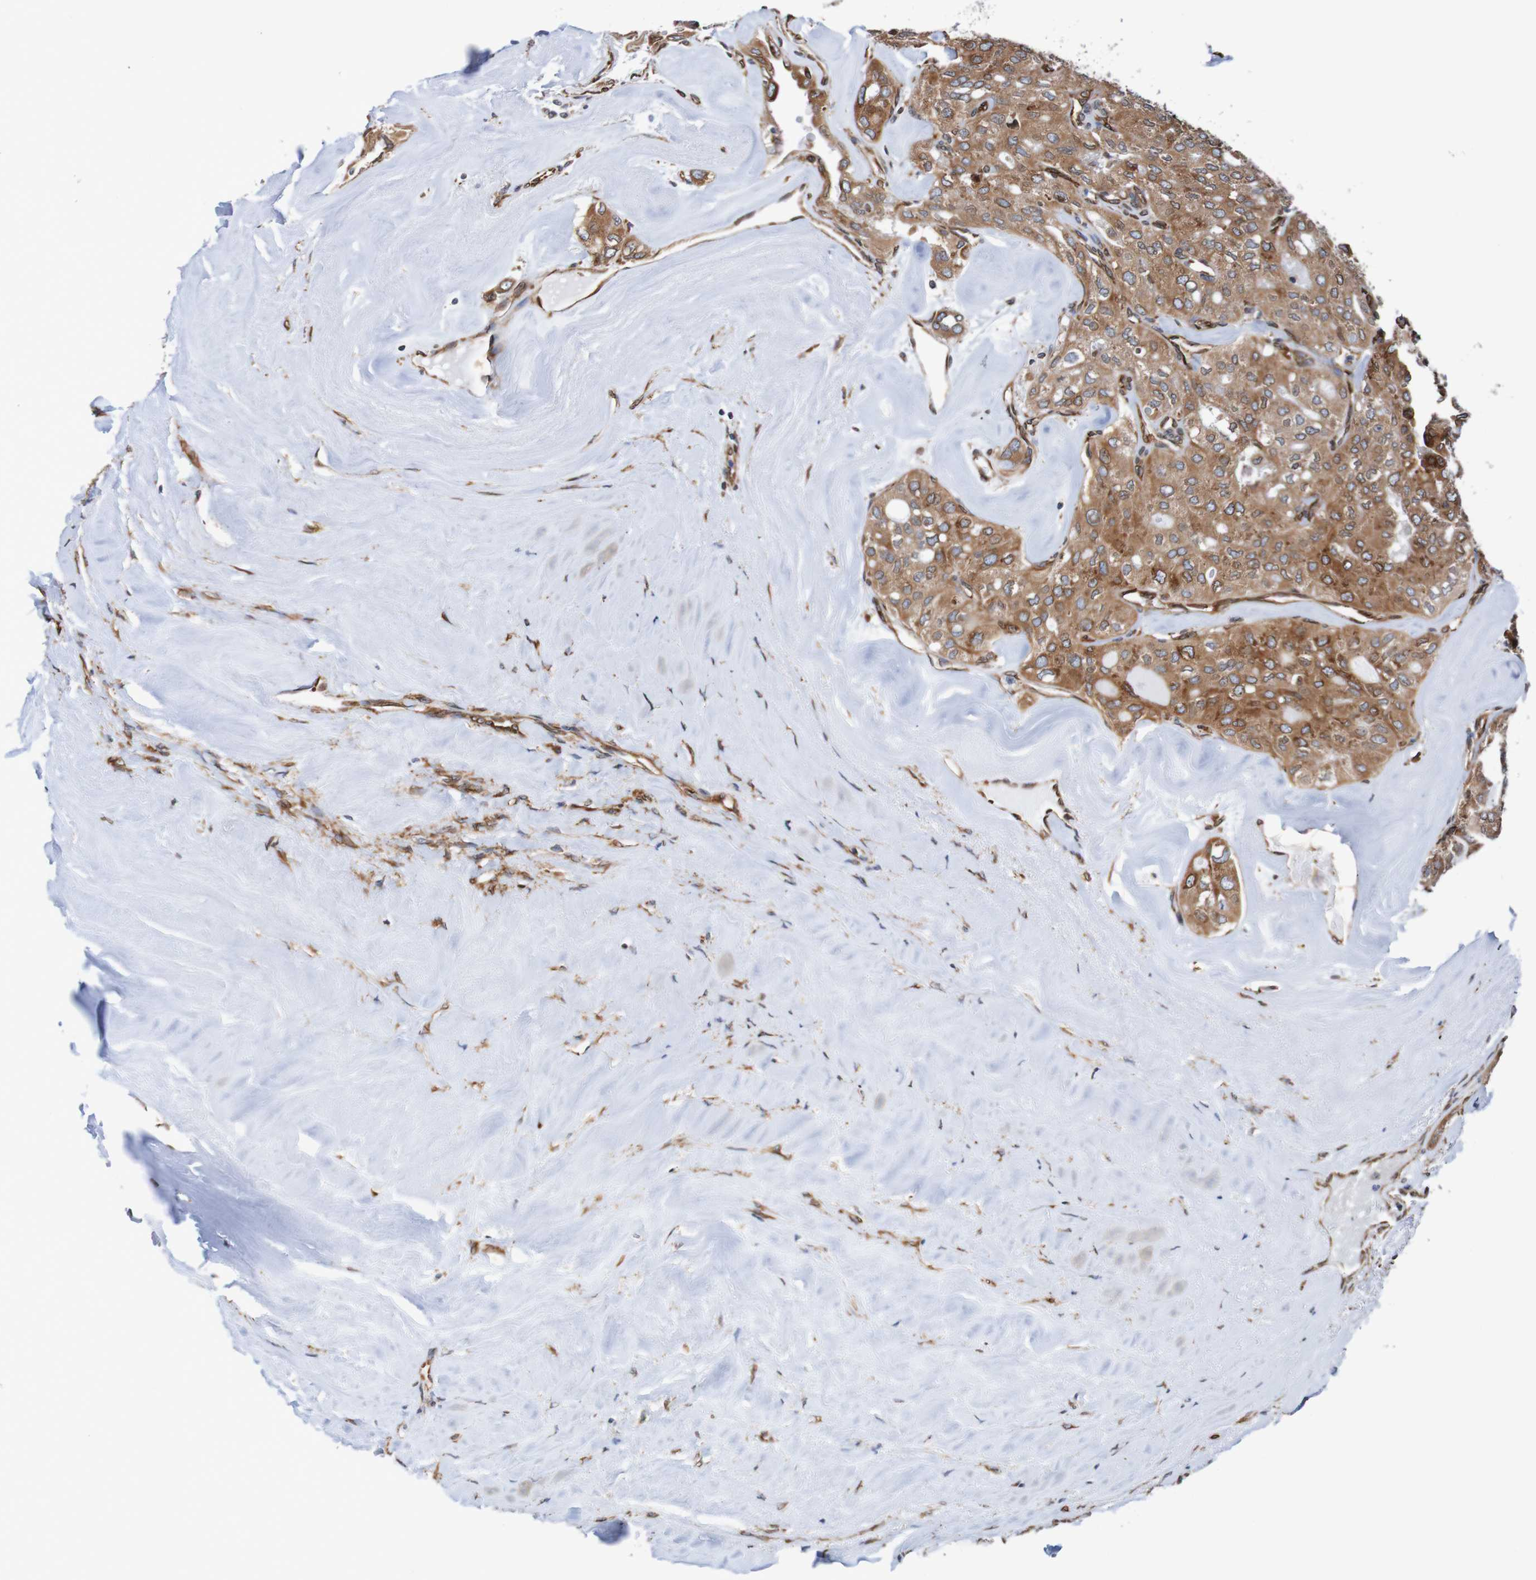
{"staining": {"intensity": "moderate", "quantity": ">75%", "location": "cytoplasmic/membranous,nuclear"}, "tissue": "thyroid cancer", "cell_type": "Tumor cells", "image_type": "cancer", "snomed": [{"axis": "morphology", "description": "Follicular adenoma carcinoma, NOS"}, {"axis": "topography", "description": "Thyroid gland"}], "caption": "Human thyroid follicular adenoma carcinoma stained with a brown dye demonstrates moderate cytoplasmic/membranous and nuclear positive positivity in about >75% of tumor cells.", "gene": "TMEM109", "patient": {"sex": "male", "age": 75}}